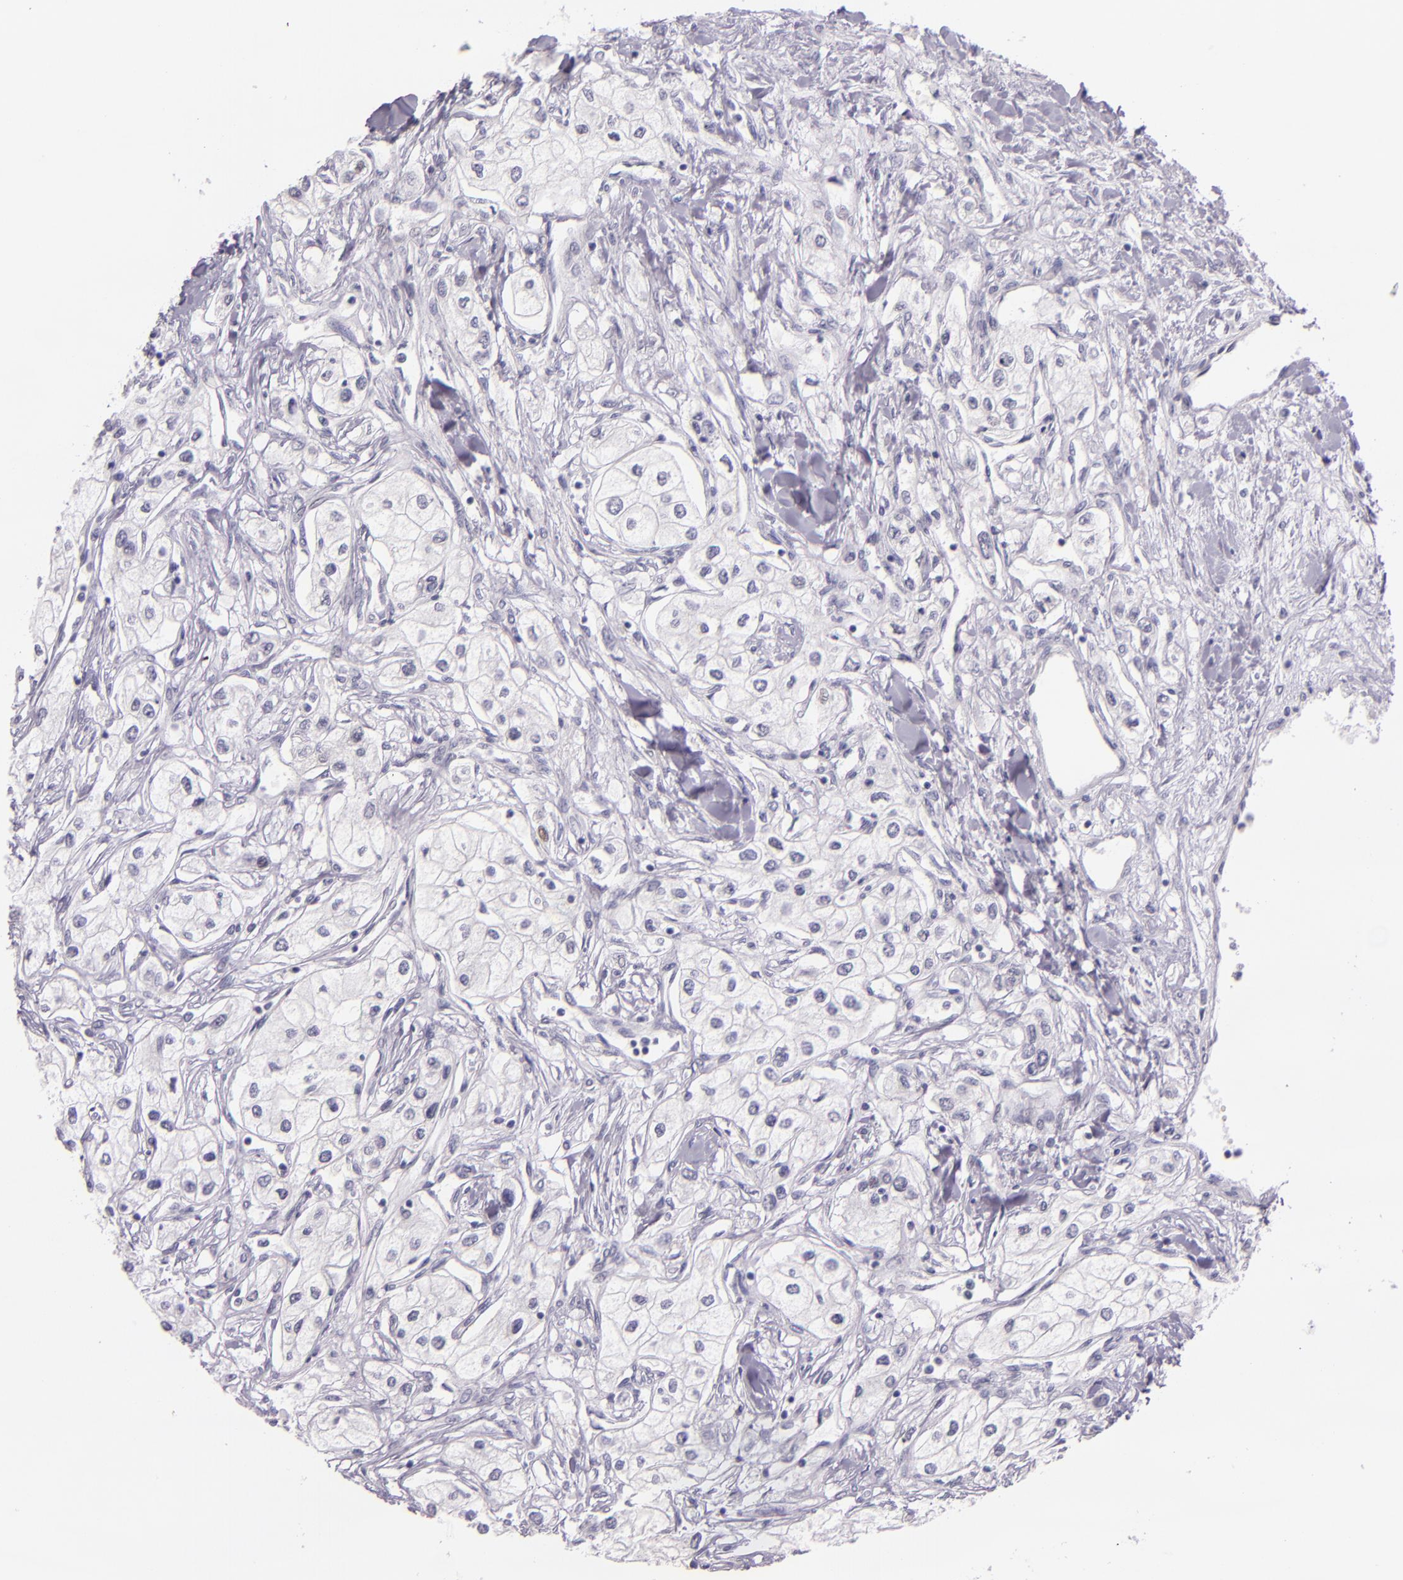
{"staining": {"intensity": "negative", "quantity": "none", "location": "none"}, "tissue": "renal cancer", "cell_type": "Tumor cells", "image_type": "cancer", "snomed": [{"axis": "morphology", "description": "Adenocarcinoma, NOS"}, {"axis": "topography", "description": "Kidney"}], "caption": "DAB (3,3'-diaminobenzidine) immunohistochemical staining of renal cancer shows no significant expression in tumor cells.", "gene": "HSP90AA1", "patient": {"sex": "male", "age": 57}}